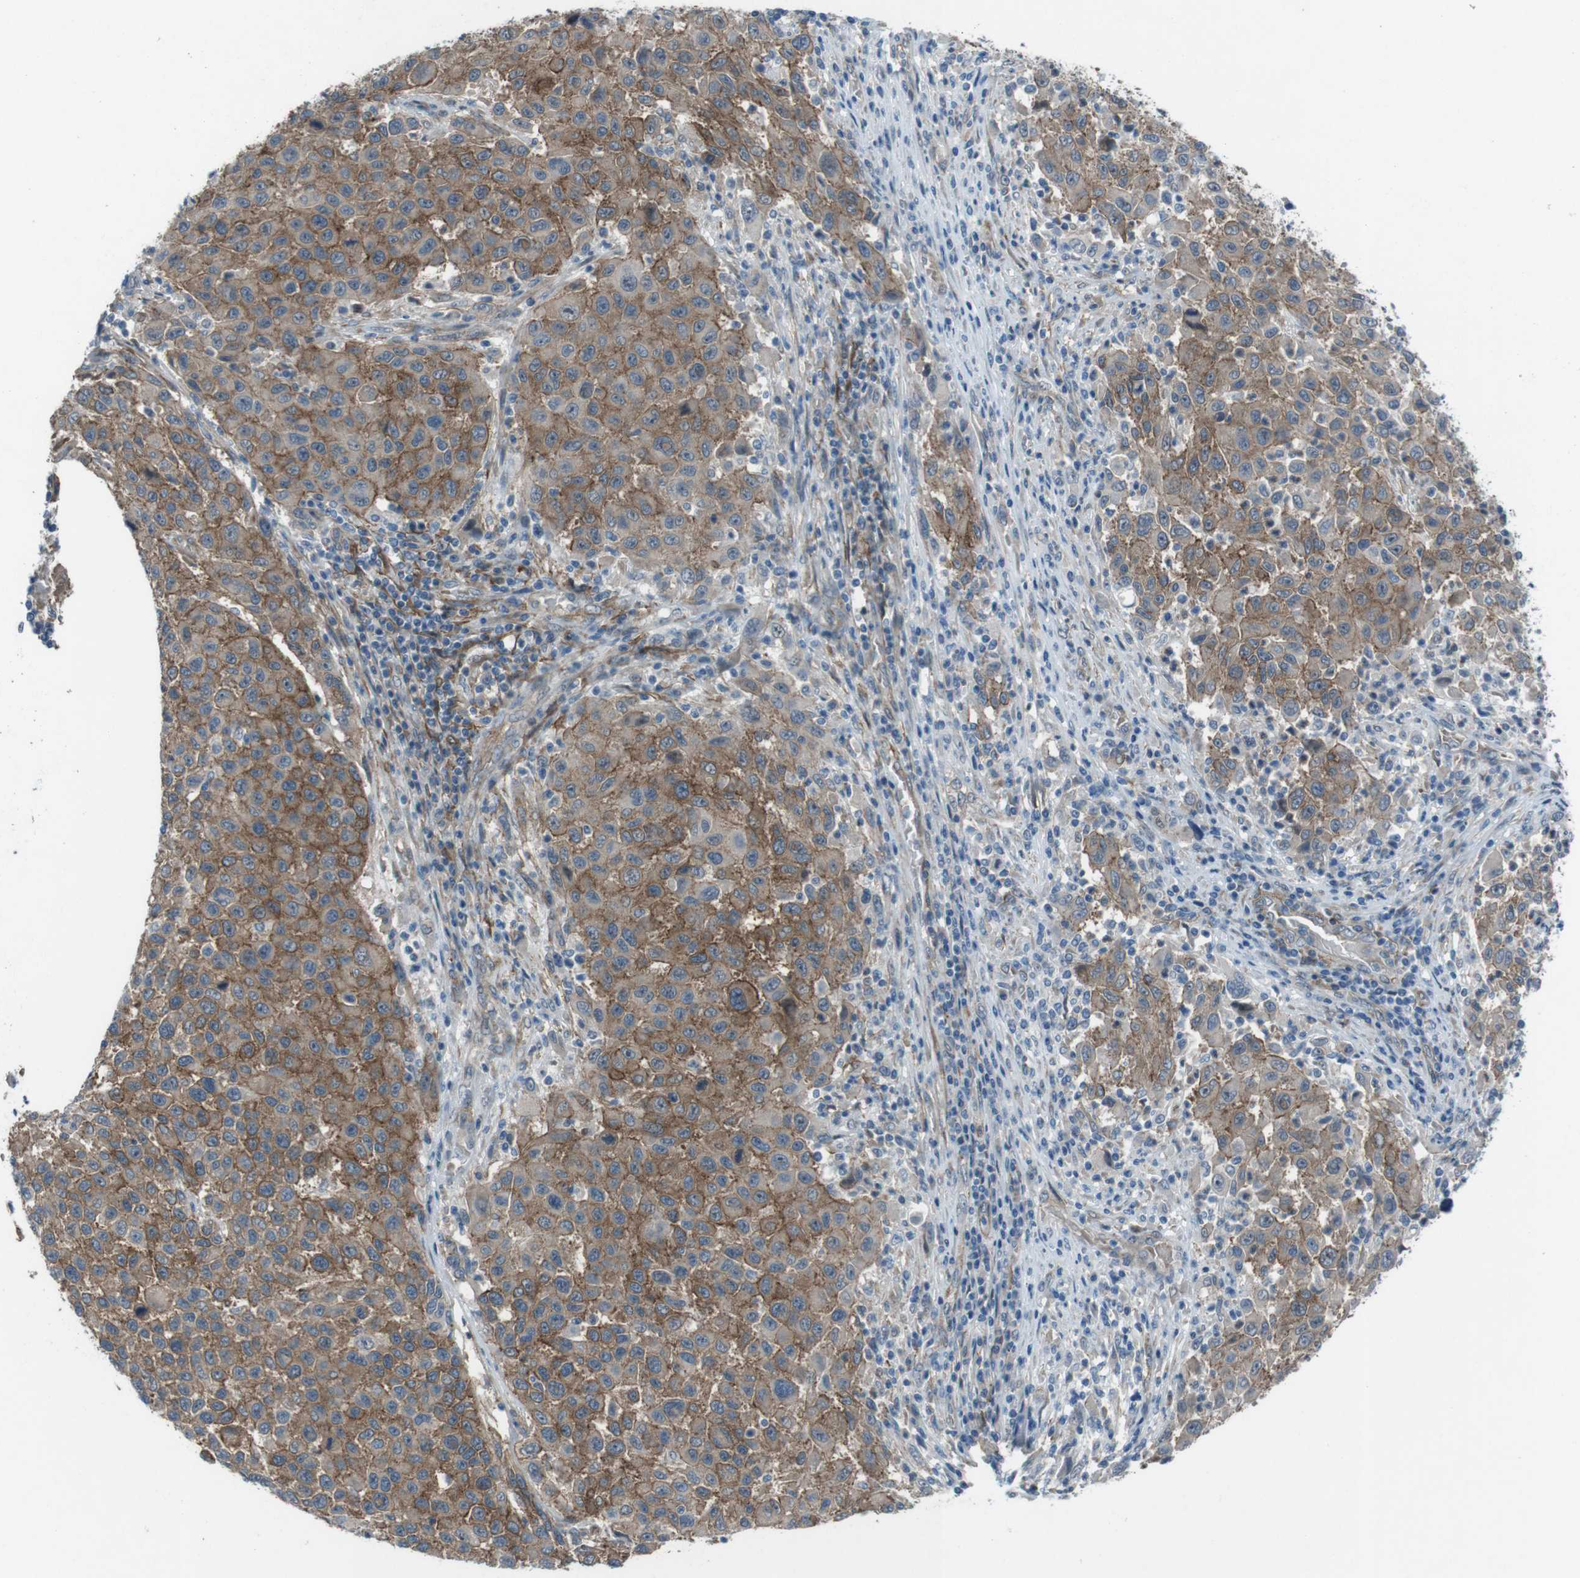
{"staining": {"intensity": "moderate", "quantity": ">75%", "location": "cytoplasmic/membranous"}, "tissue": "melanoma", "cell_type": "Tumor cells", "image_type": "cancer", "snomed": [{"axis": "morphology", "description": "Malignant melanoma, Metastatic site"}, {"axis": "topography", "description": "Lymph node"}], "caption": "Moderate cytoplasmic/membranous protein positivity is seen in approximately >75% of tumor cells in malignant melanoma (metastatic site).", "gene": "ANK2", "patient": {"sex": "male", "age": 61}}